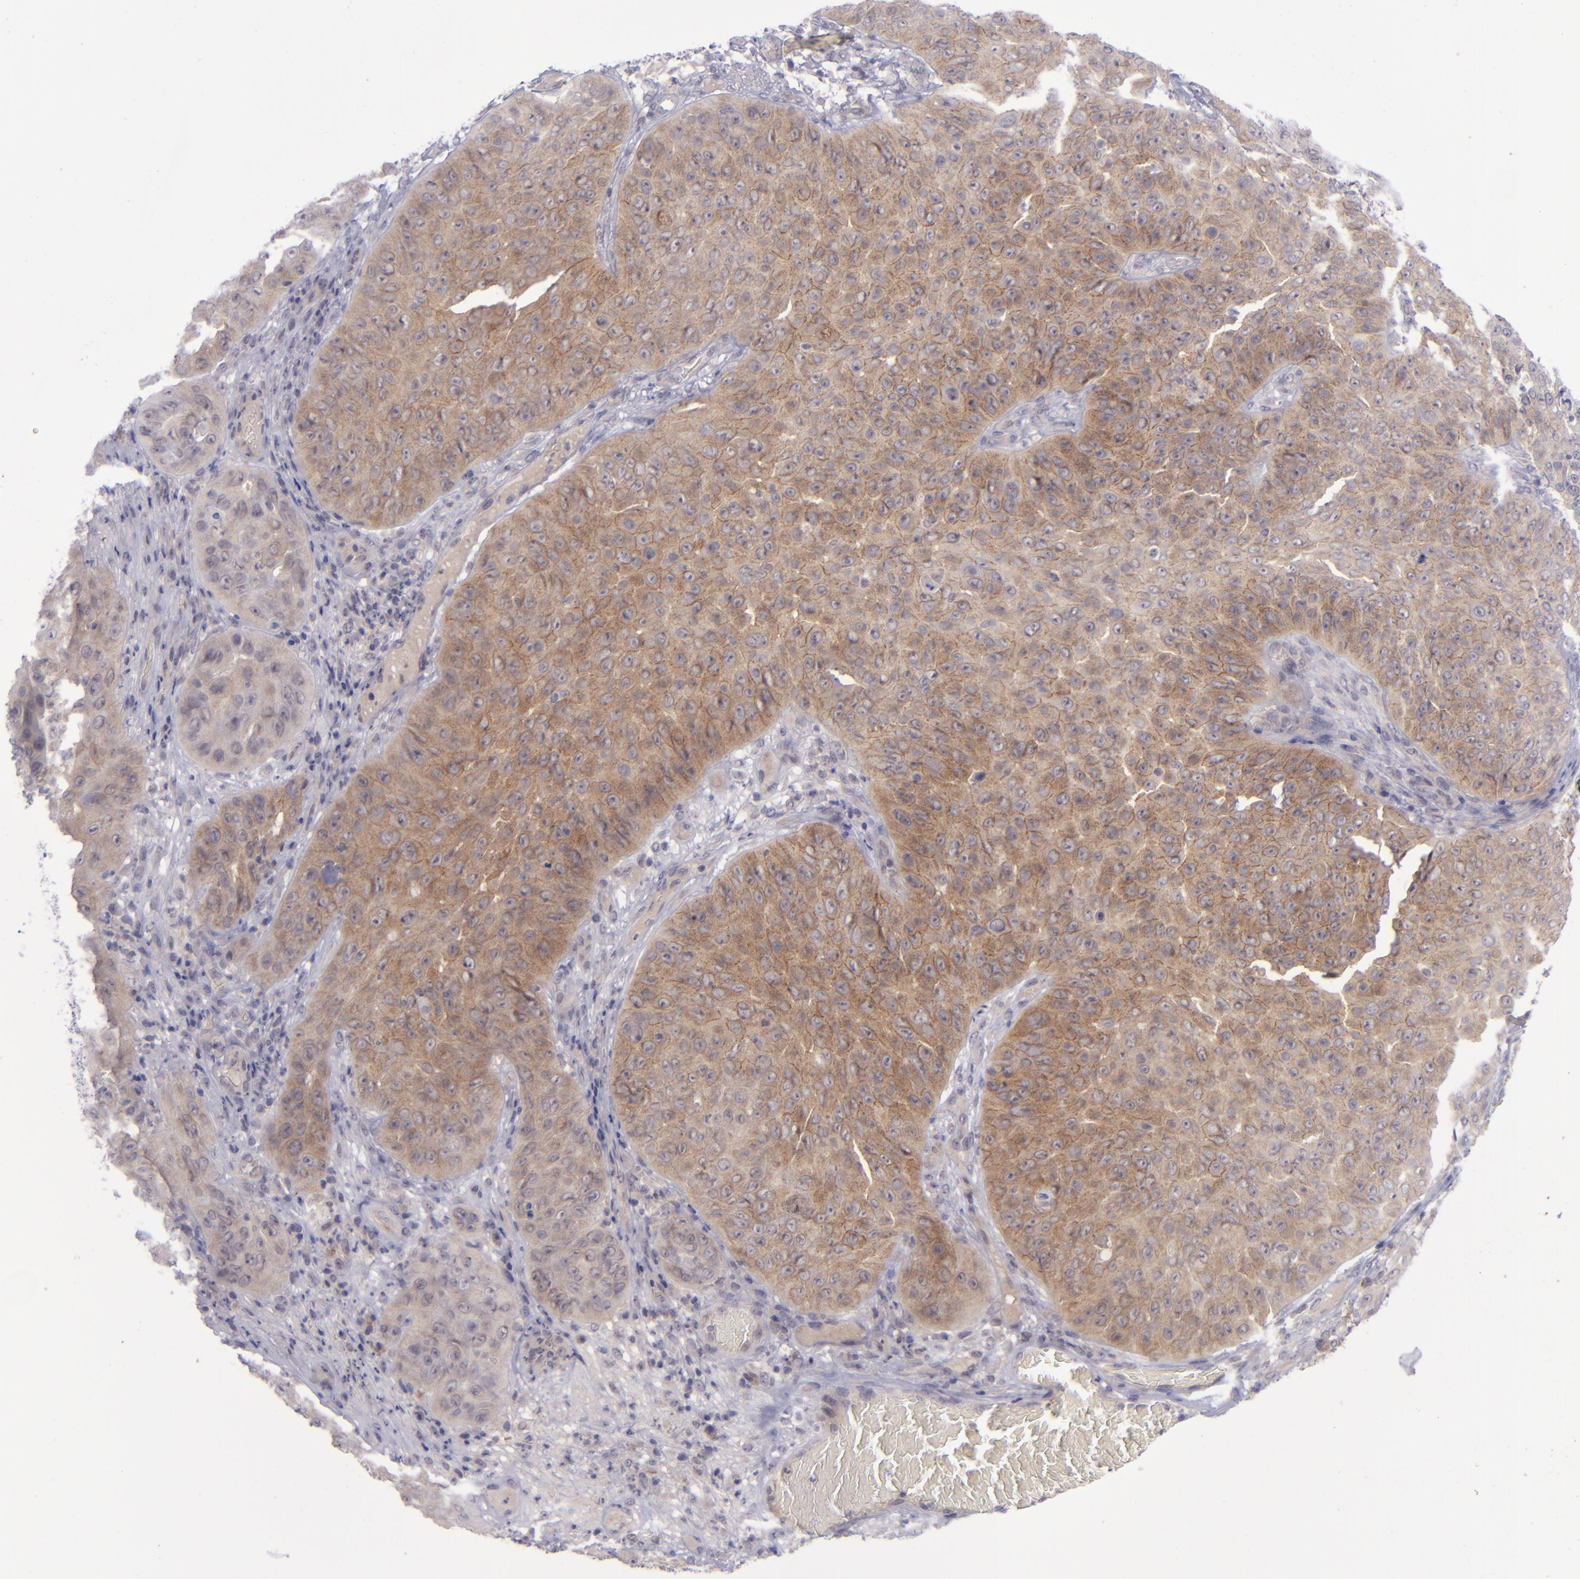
{"staining": {"intensity": "moderate", "quantity": ">75%", "location": "cytoplasmic/membranous"}, "tissue": "skin cancer", "cell_type": "Tumor cells", "image_type": "cancer", "snomed": [{"axis": "morphology", "description": "Squamous cell carcinoma, NOS"}, {"axis": "topography", "description": "Skin"}], "caption": "Immunohistochemistry (IHC) (DAB) staining of squamous cell carcinoma (skin) displays moderate cytoplasmic/membranous protein expression in about >75% of tumor cells. The staining is performed using DAB (3,3'-diaminobenzidine) brown chromogen to label protein expression. The nuclei are counter-stained blue using hematoxylin.", "gene": "EVPL", "patient": {"sex": "male", "age": 82}}